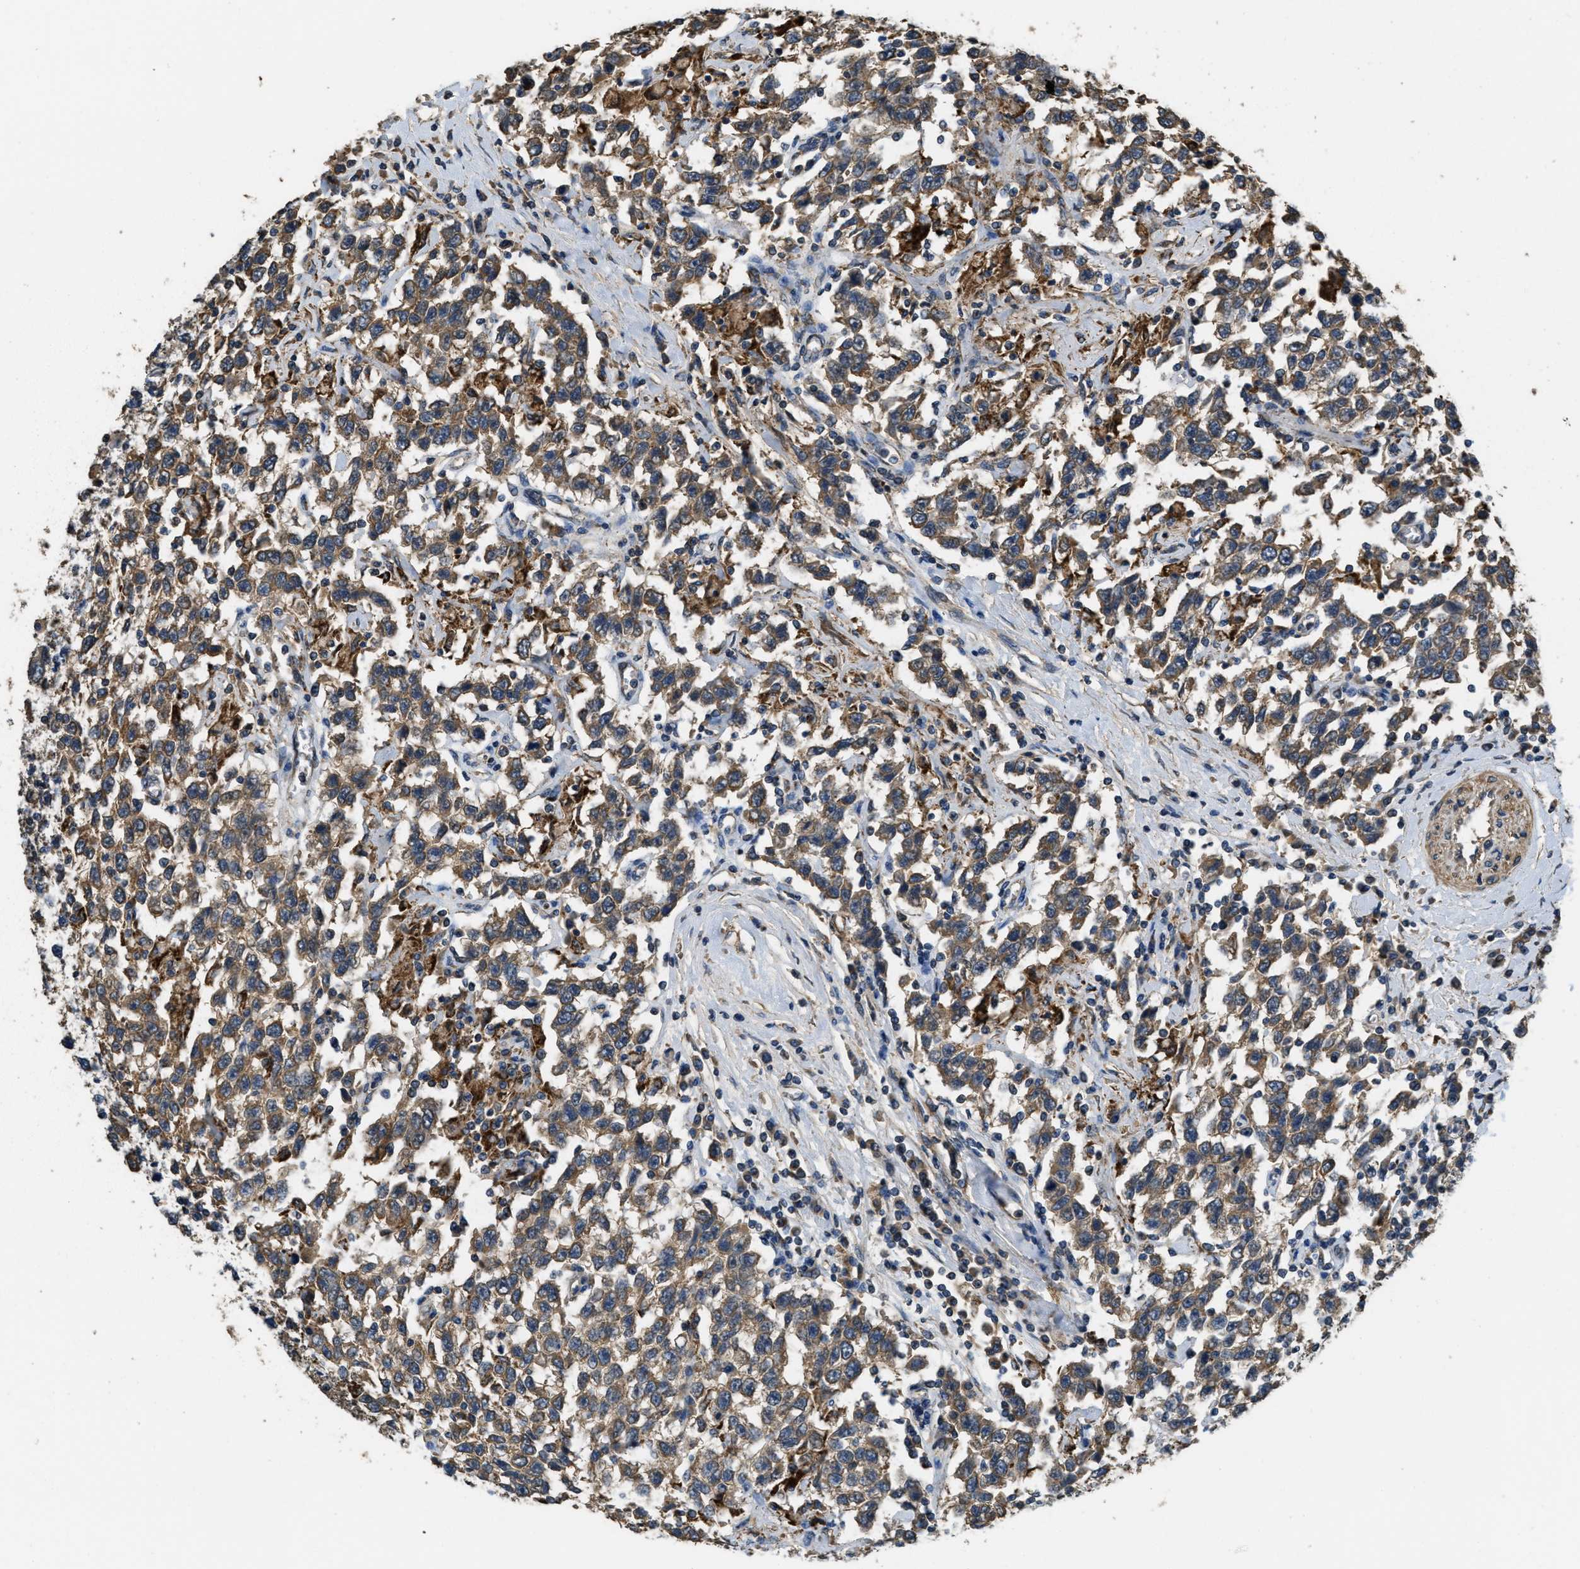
{"staining": {"intensity": "moderate", "quantity": ">75%", "location": "cytoplasmic/membranous"}, "tissue": "testis cancer", "cell_type": "Tumor cells", "image_type": "cancer", "snomed": [{"axis": "morphology", "description": "Seminoma, NOS"}, {"axis": "topography", "description": "Testis"}], "caption": "The photomicrograph displays staining of testis cancer (seminoma), revealing moderate cytoplasmic/membranous protein staining (brown color) within tumor cells.", "gene": "THBS2", "patient": {"sex": "male", "age": 41}}